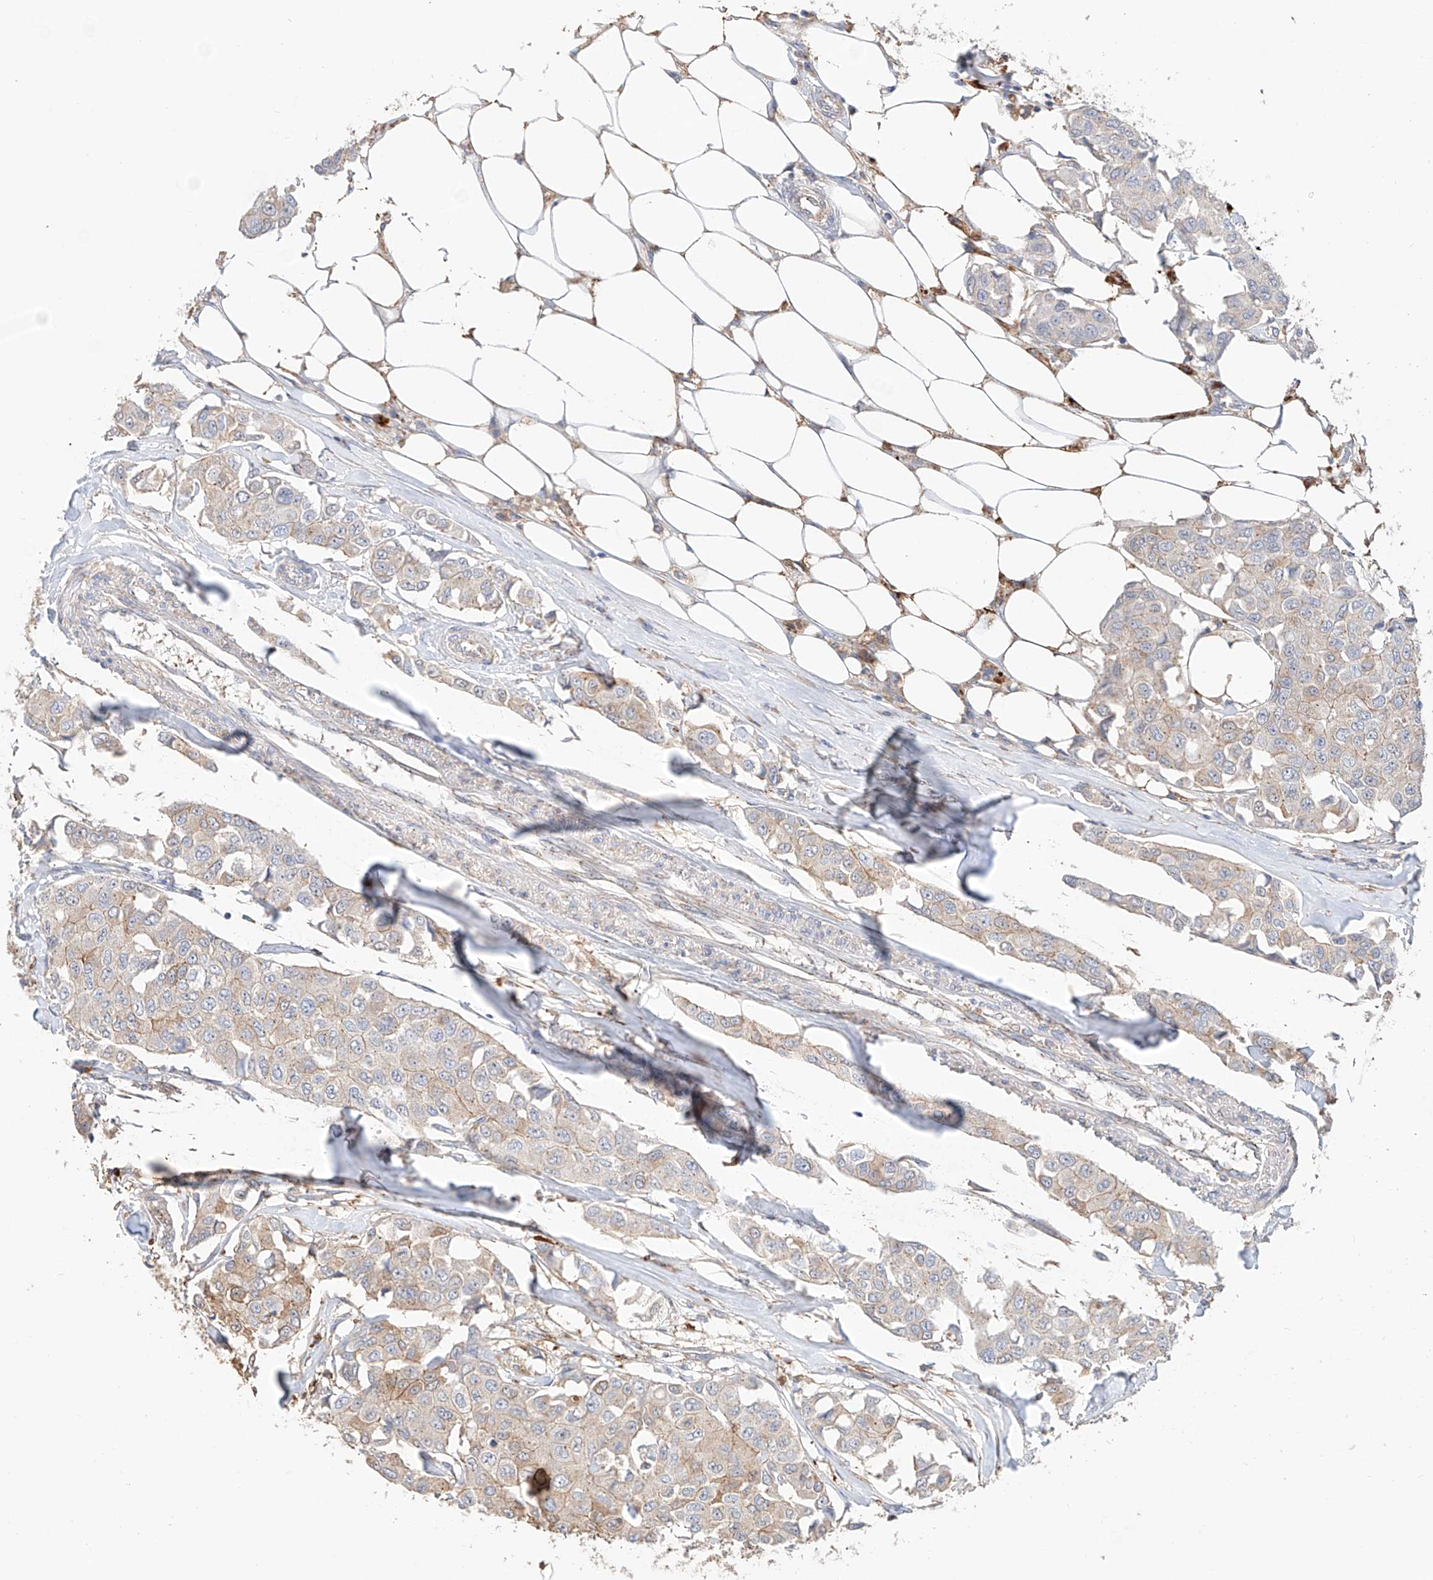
{"staining": {"intensity": "weak", "quantity": "<25%", "location": "cytoplasmic/membranous"}, "tissue": "breast cancer", "cell_type": "Tumor cells", "image_type": "cancer", "snomed": [{"axis": "morphology", "description": "Duct carcinoma"}, {"axis": "topography", "description": "Breast"}], "caption": "The histopathology image reveals no staining of tumor cells in breast invasive ductal carcinoma.", "gene": "MOSPD1", "patient": {"sex": "female", "age": 80}}